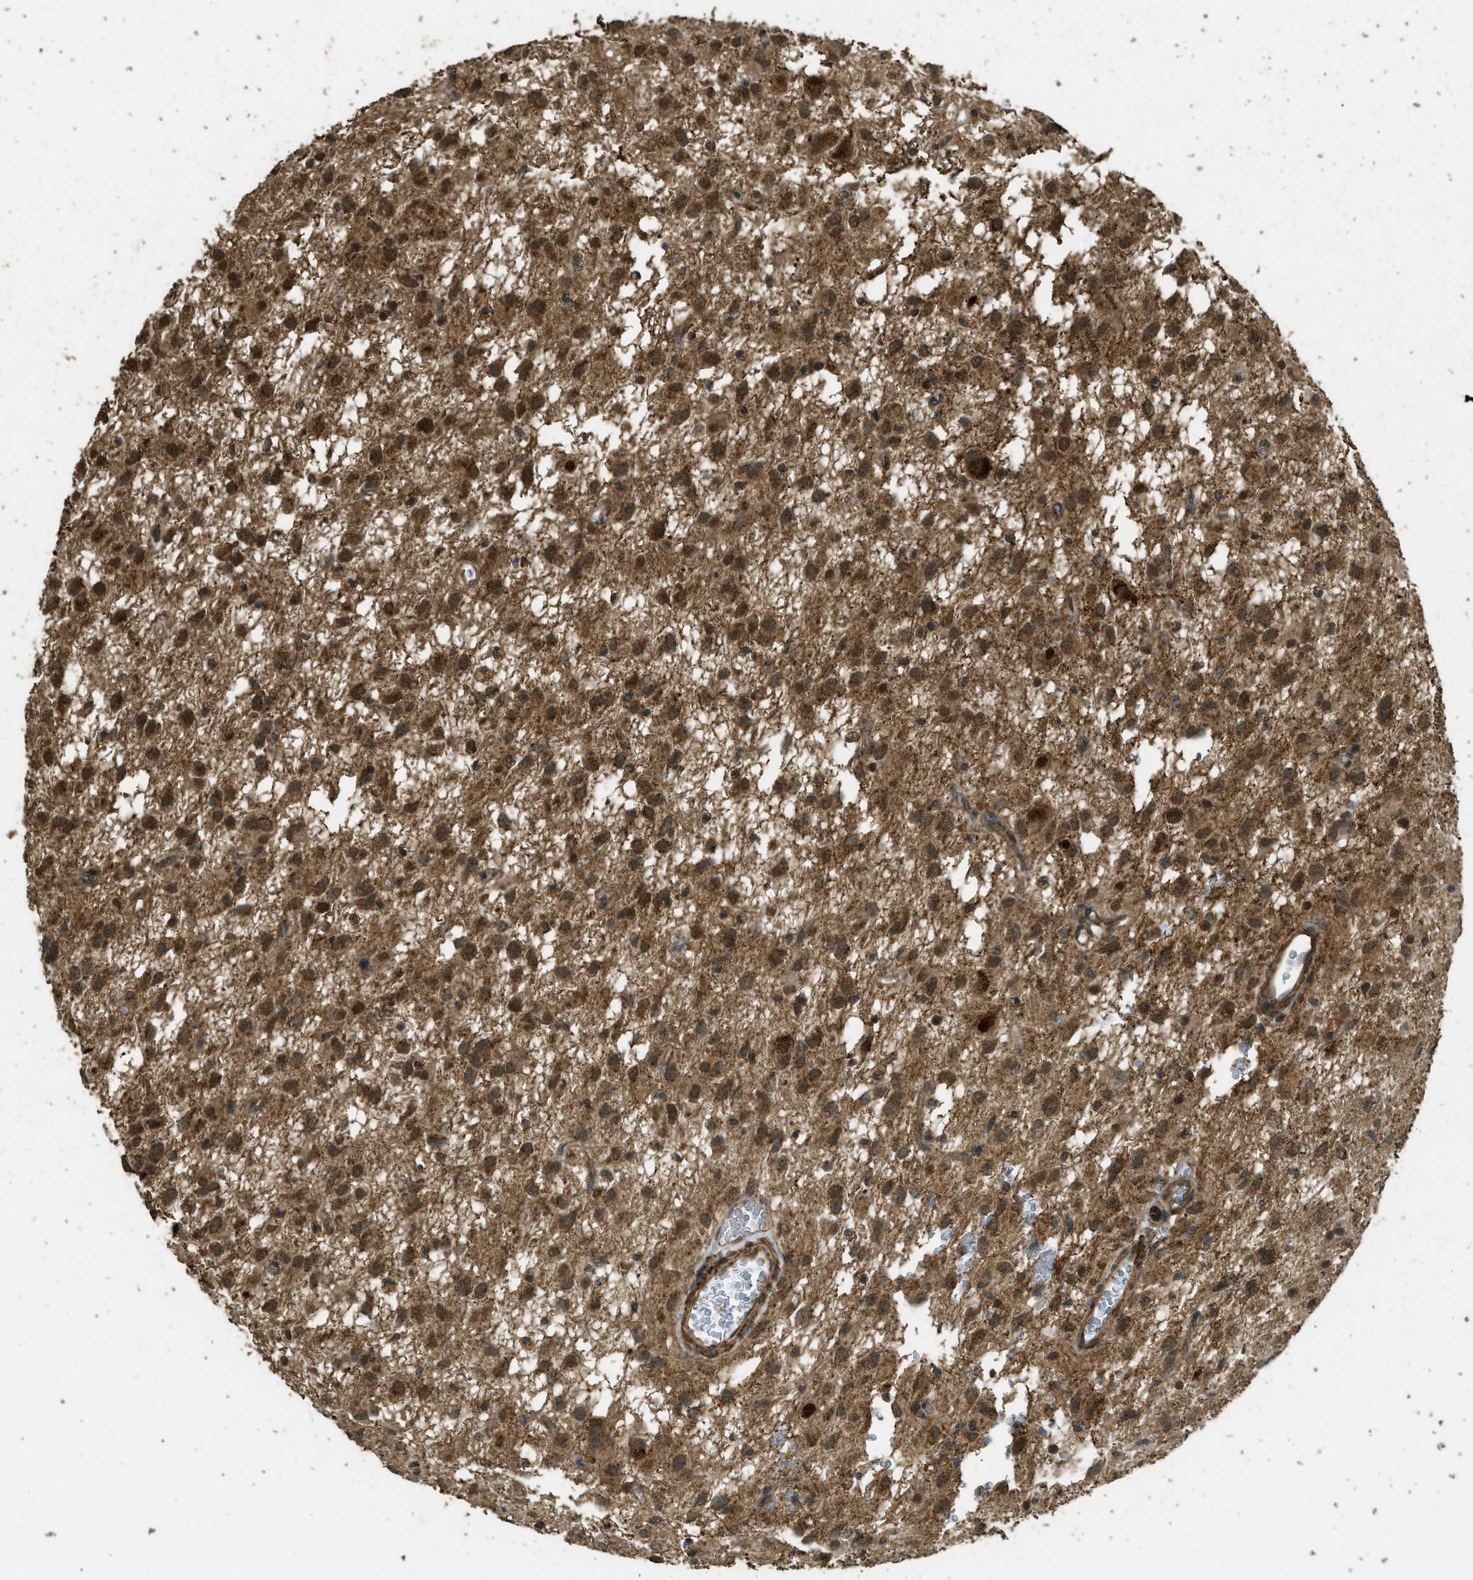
{"staining": {"intensity": "moderate", "quantity": ">75%", "location": "cytoplasmic/membranous,nuclear"}, "tissue": "glioma", "cell_type": "Tumor cells", "image_type": "cancer", "snomed": [{"axis": "morphology", "description": "Glioma, malignant, Low grade"}, {"axis": "topography", "description": "Brain"}], "caption": "Immunohistochemical staining of glioma exhibits medium levels of moderate cytoplasmic/membranous and nuclear staining in about >75% of tumor cells. (brown staining indicates protein expression, while blue staining denotes nuclei).", "gene": "CTPS1", "patient": {"sex": "male", "age": 77}}